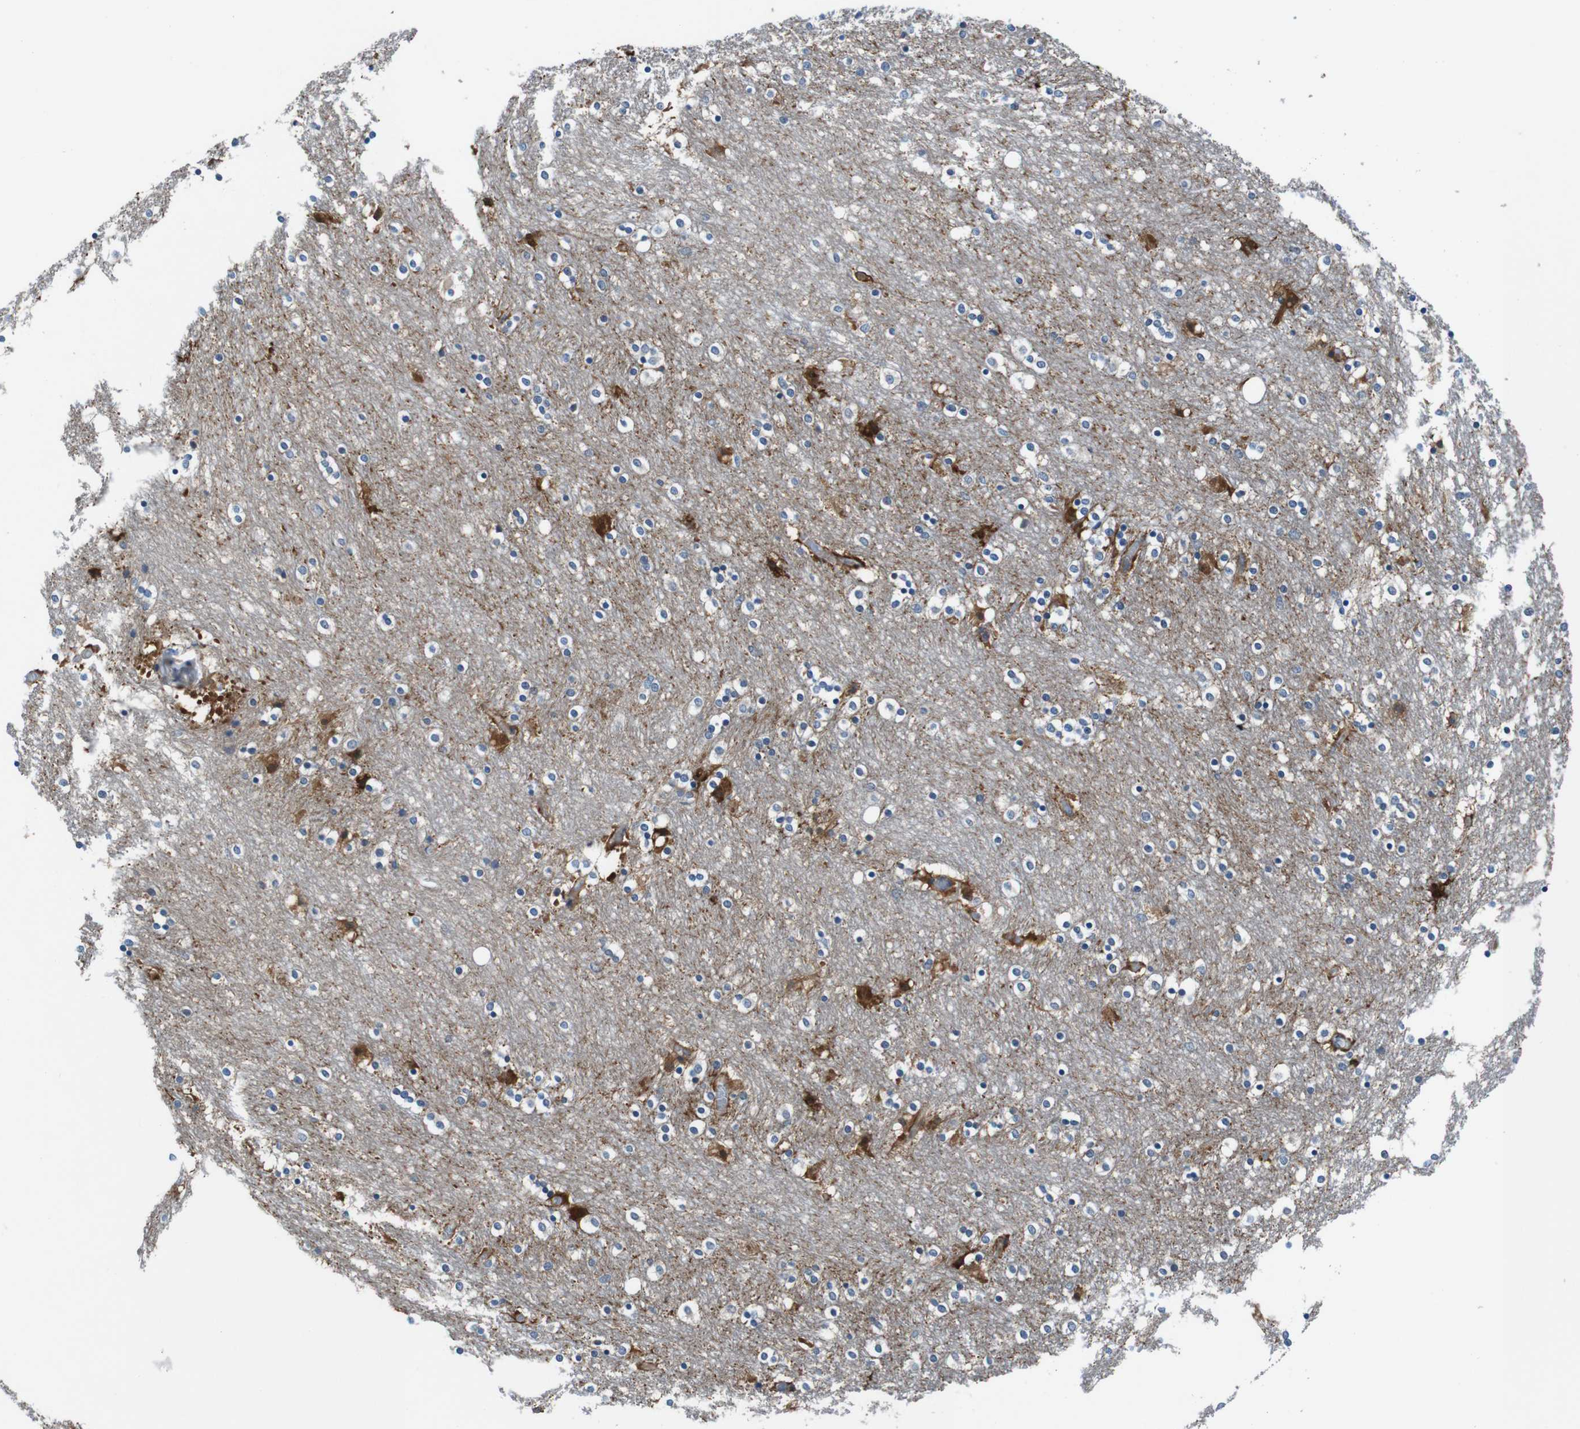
{"staining": {"intensity": "moderate", "quantity": "25%-75%", "location": "cytoplasmic/membranous"}, "tissue": "caudate", "cell_type": "Glial cells", "image_type": "normal", "snomed": [{"axis": "morphology", "description": "Normal tissue, NOS"}, {"axis": "topography", "description": "Lateral ventricle wall"}], "caption": "Protein staining displays moderate cytoplasmic/membranous expression in approximately 25%-75% of glial cells in benign caudate.", "gene": "NANOS2", "patient": {"sex": "female", "age": 54}}